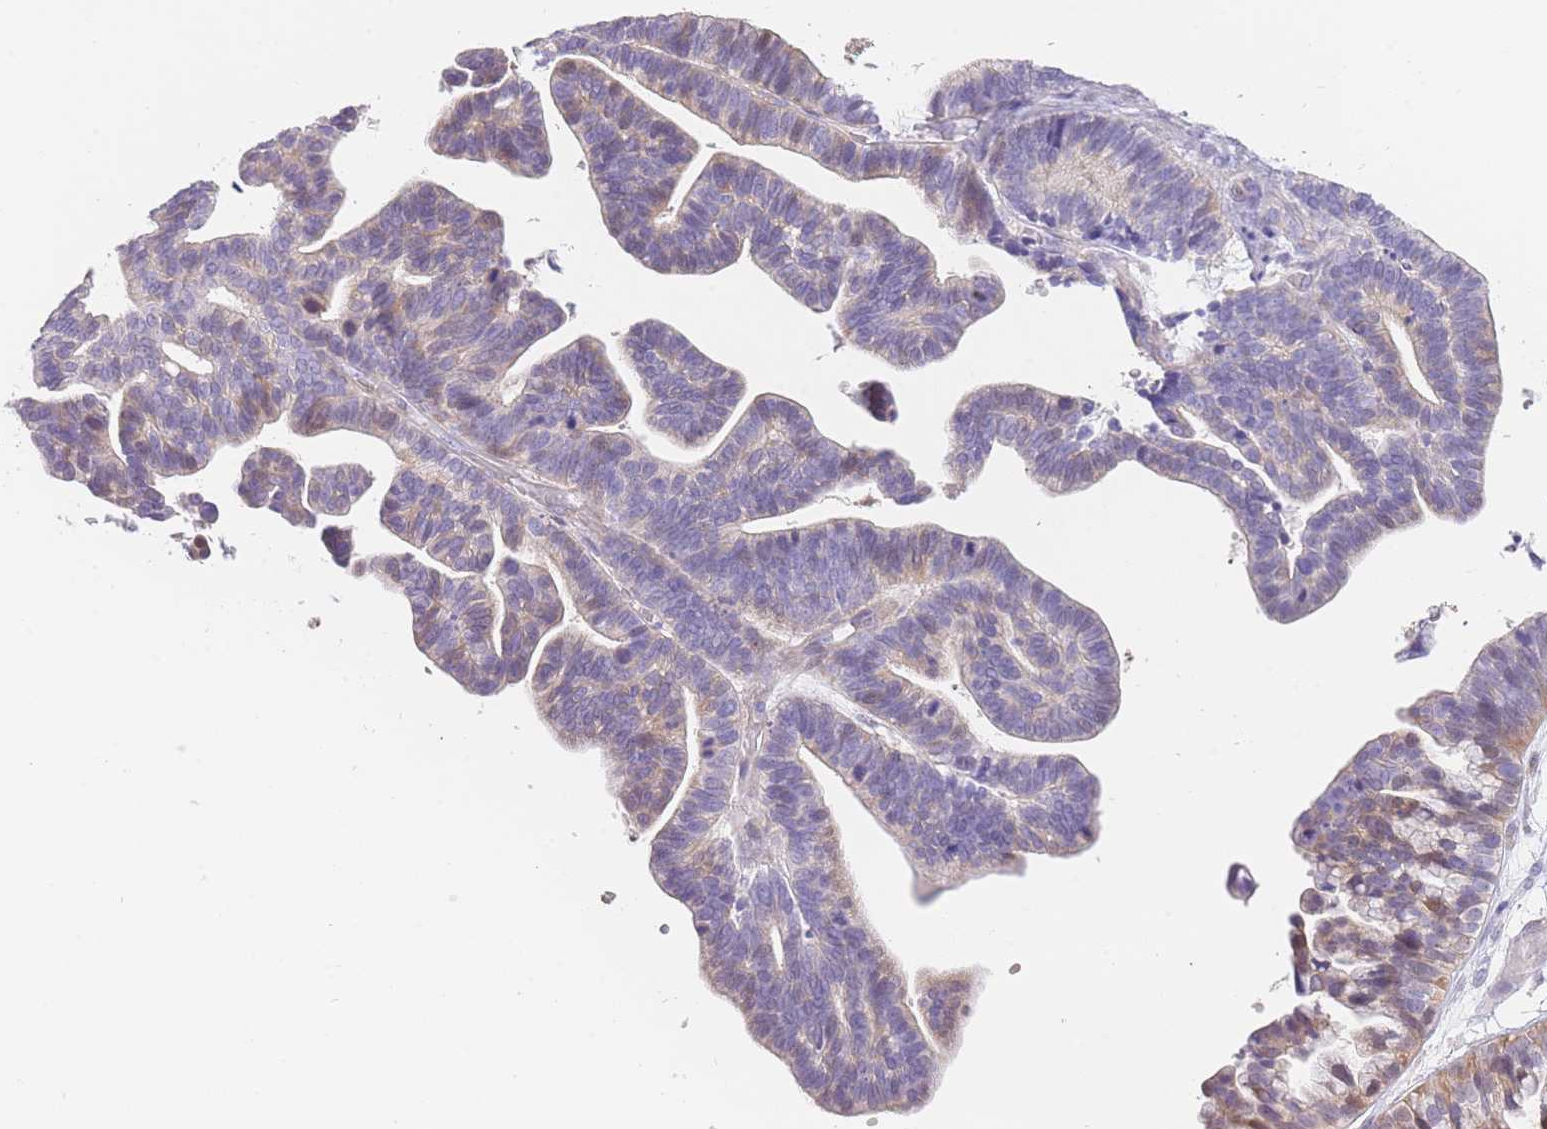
{"staining": {"intensity": "weak", "quantity": "<25%", "location": "cytoplasmic/membranous"}, "tissue": "ovarian cancer", "cell_type": "Tumor cells", "image_type": "cancer", "snomed": [{"axis": "morphology", "description": "Cystadenocarcinoma, serous, NOS"}, {"axis": "topography", "description": "Ovary"}], "caption": "High power microscopy photomicrograph of an immunohistochemistry histopathology image of ovarian cancer, revealing no significant staining in tumor cells. The staining is performed using DAB brown chromogen with nuclei counter-stained in using hematoxylin.", "gene": "IMPG1", "patient": {"sex": "female", "age": 56}}